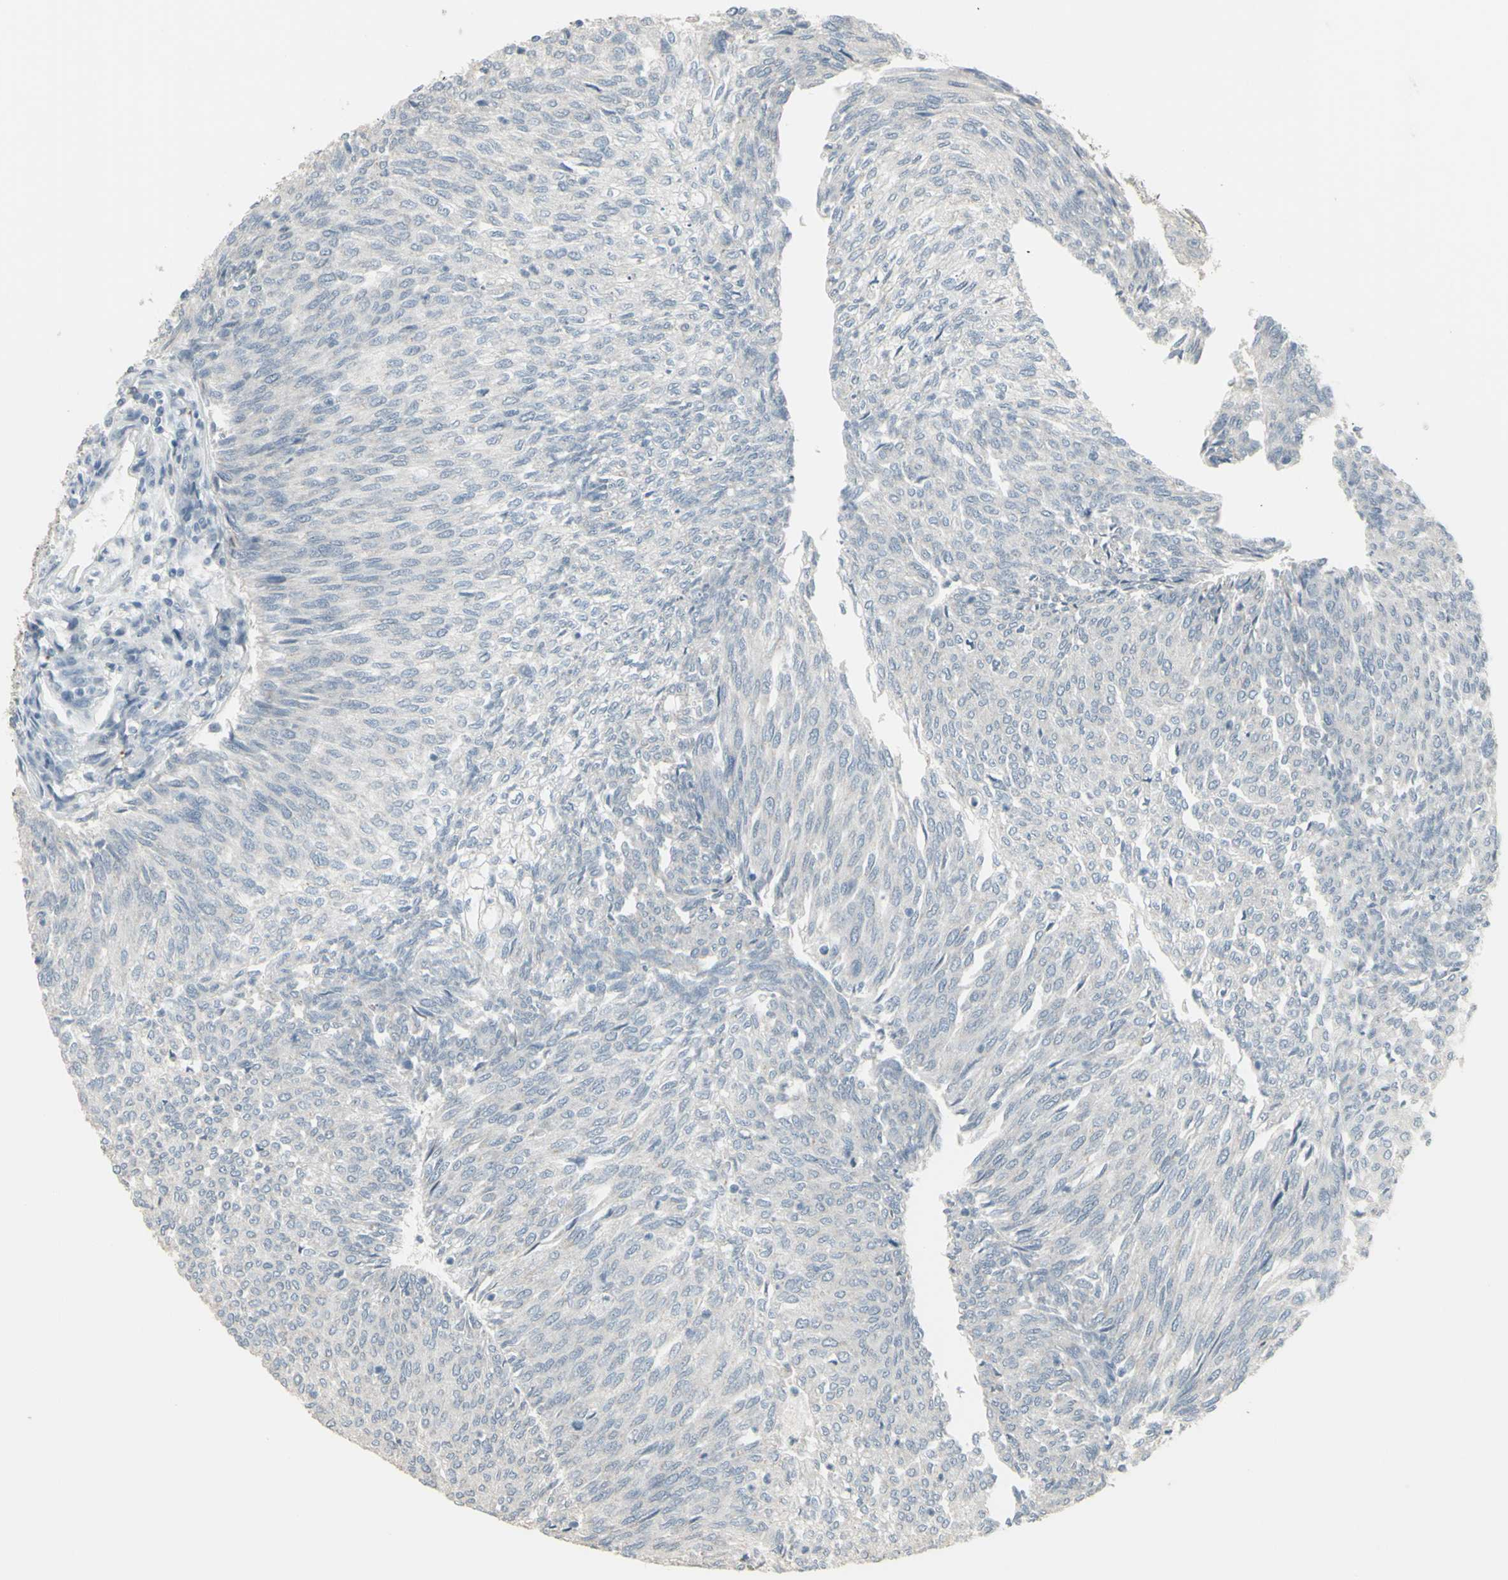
{"staining": {"intensity": "negative", "quantity": "none", "location": "none"}, "tissue": "urothelial cancer", "cell_type": "Tumor cells", "image_type": "cancer", "snomed": [{"axis": "morphology", "description": "Urothelial carcinoma, Low grade"}, {"axis": "topography", "description": "Urinary bladder"}], "caption": "Immunohistochemistry (IHC) of urothelial cancer reveals no staining in tumor cells. Brightfield microscopy of immunohistochemistry (IHC) stained with DAB (brown) and hematoxylin (blue), captured at high magnification.", "gene": "CD79B", "patient": {"sex": "female", "age": 79}}